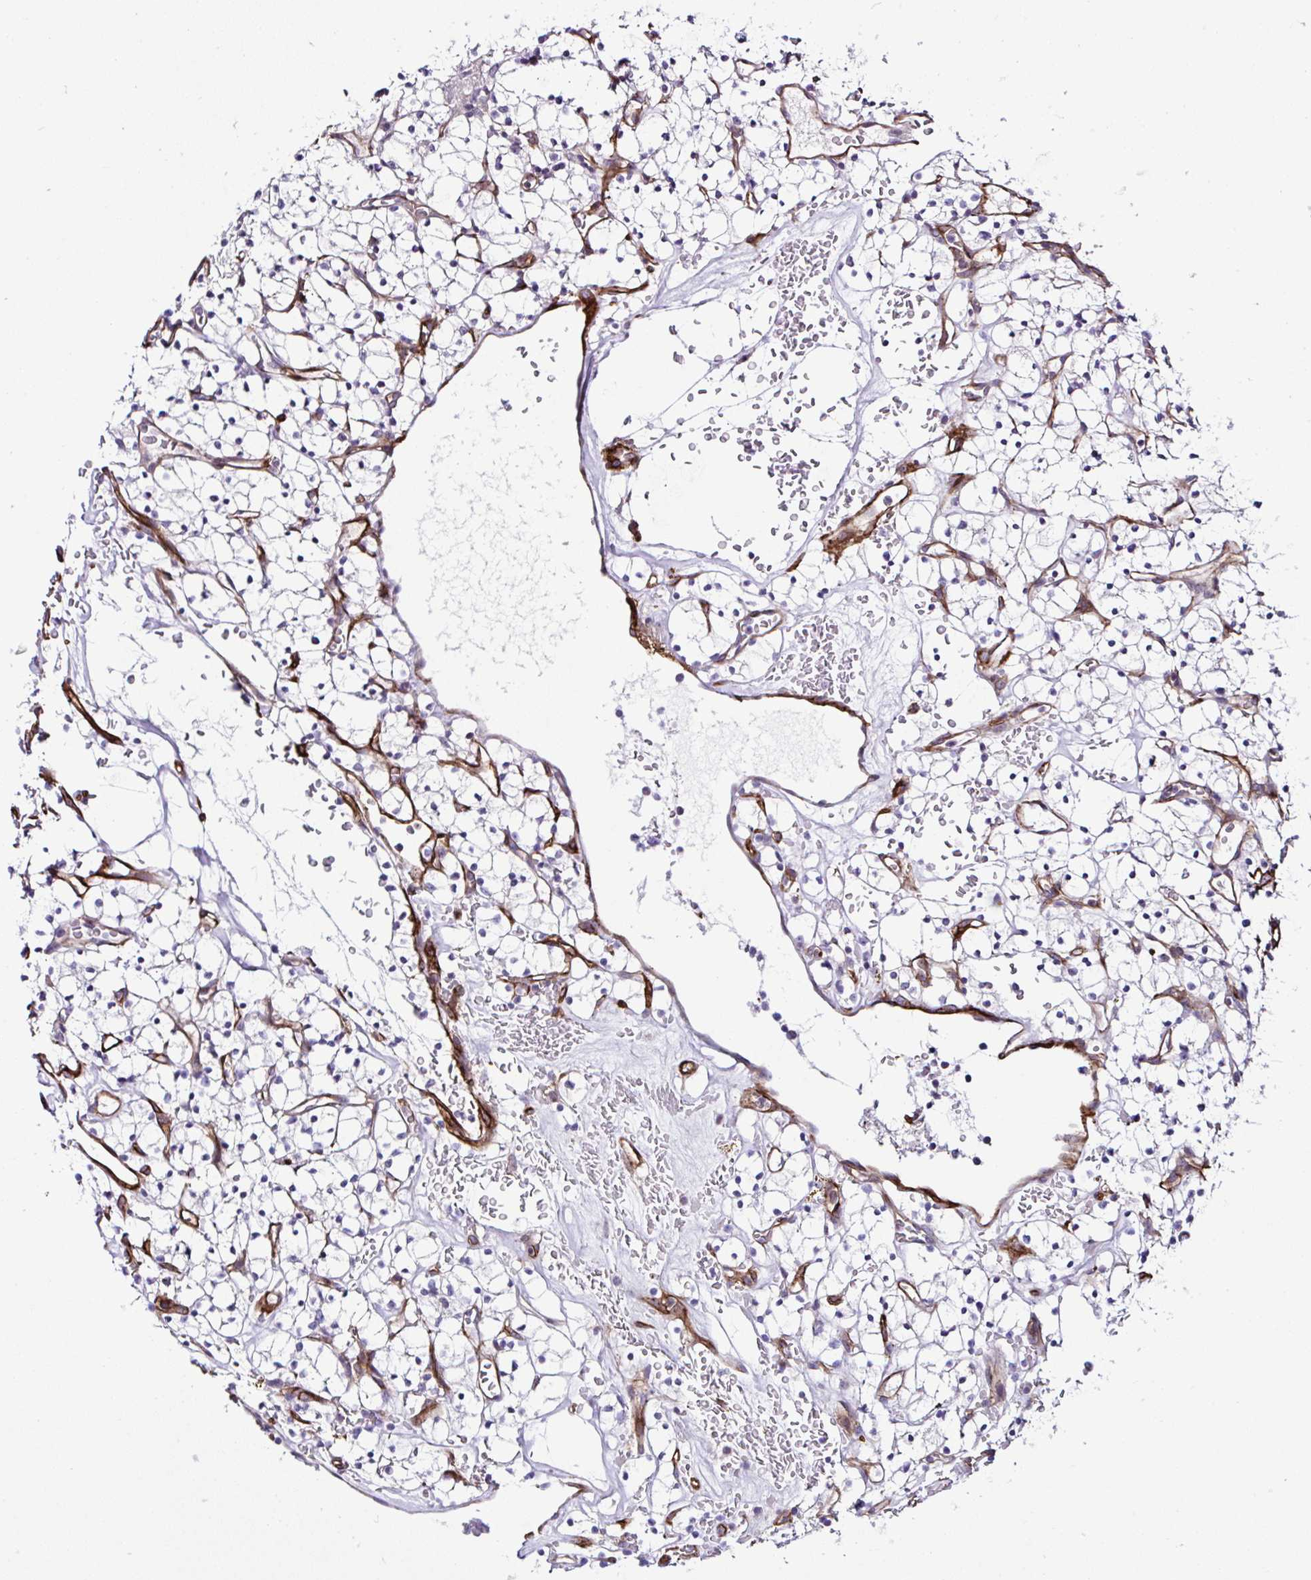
{"staining": {"intensity": "negative", "quantity": "none", "location": "none"}, "tissue": "renal cancer", "cell_type": "Tumor cells", "image_type": "cancer", "snomed": [{"axis": "morphology", "description": "Adenocarcinoma, NOS"}, {"axis": "topography", "description": "Kidney"}], "caption": "A high-resolution photomicrograph shows immunohistochemistry (IHC) staining of renal cancer, which exhibits no significant staining in tumor cells. (DAB (3,3'-diaminobenzidine) immunohistochemistry (IHC) with hematoxylin counter stain).", "gene": "FBXO34", "patient": {"sex": "female", "age": 64}}